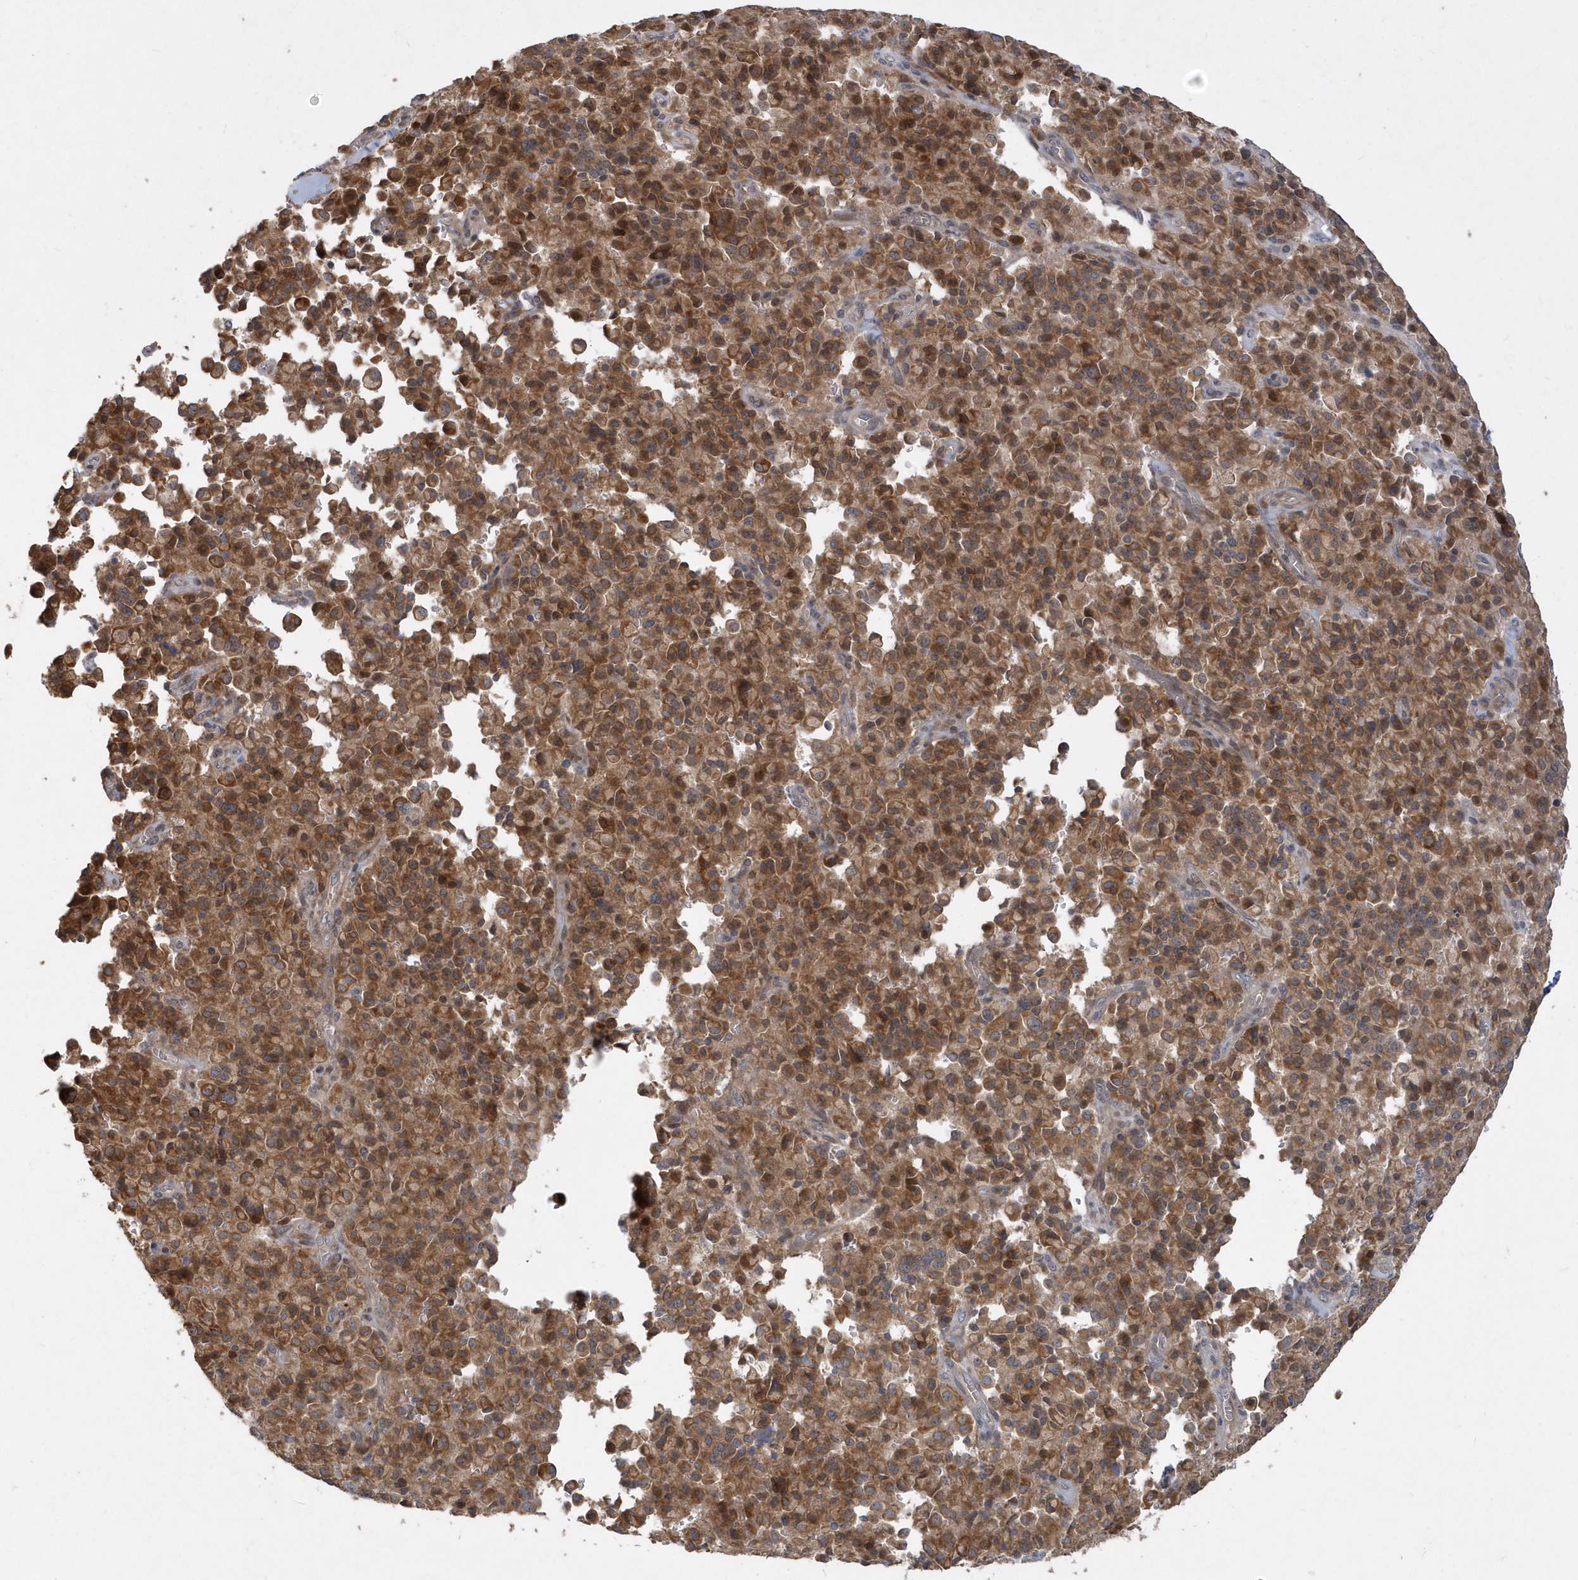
{"staining": {"intensity": "strong", "quantity": ">75%", "location": "cytoplasmic/membranous"}, "tissue": "pancreatic cancer", "cell_type": "Tumor cells", "image_type": "cancer", "snomed": [{"axis": "morphology", "description": "Adenocarcinoma, NOS"}, {"axis": "topography", "description": "Pancreas"}], "caption": "Adenocarcinoma (pancreatic) was stained to show a protein in brown. There is high levels of strong cytoplasmic/membranous positivity in about >75% of tumor cells.", "gene": "TRAIP", "patient": {"sex": "male", "age": 65}}